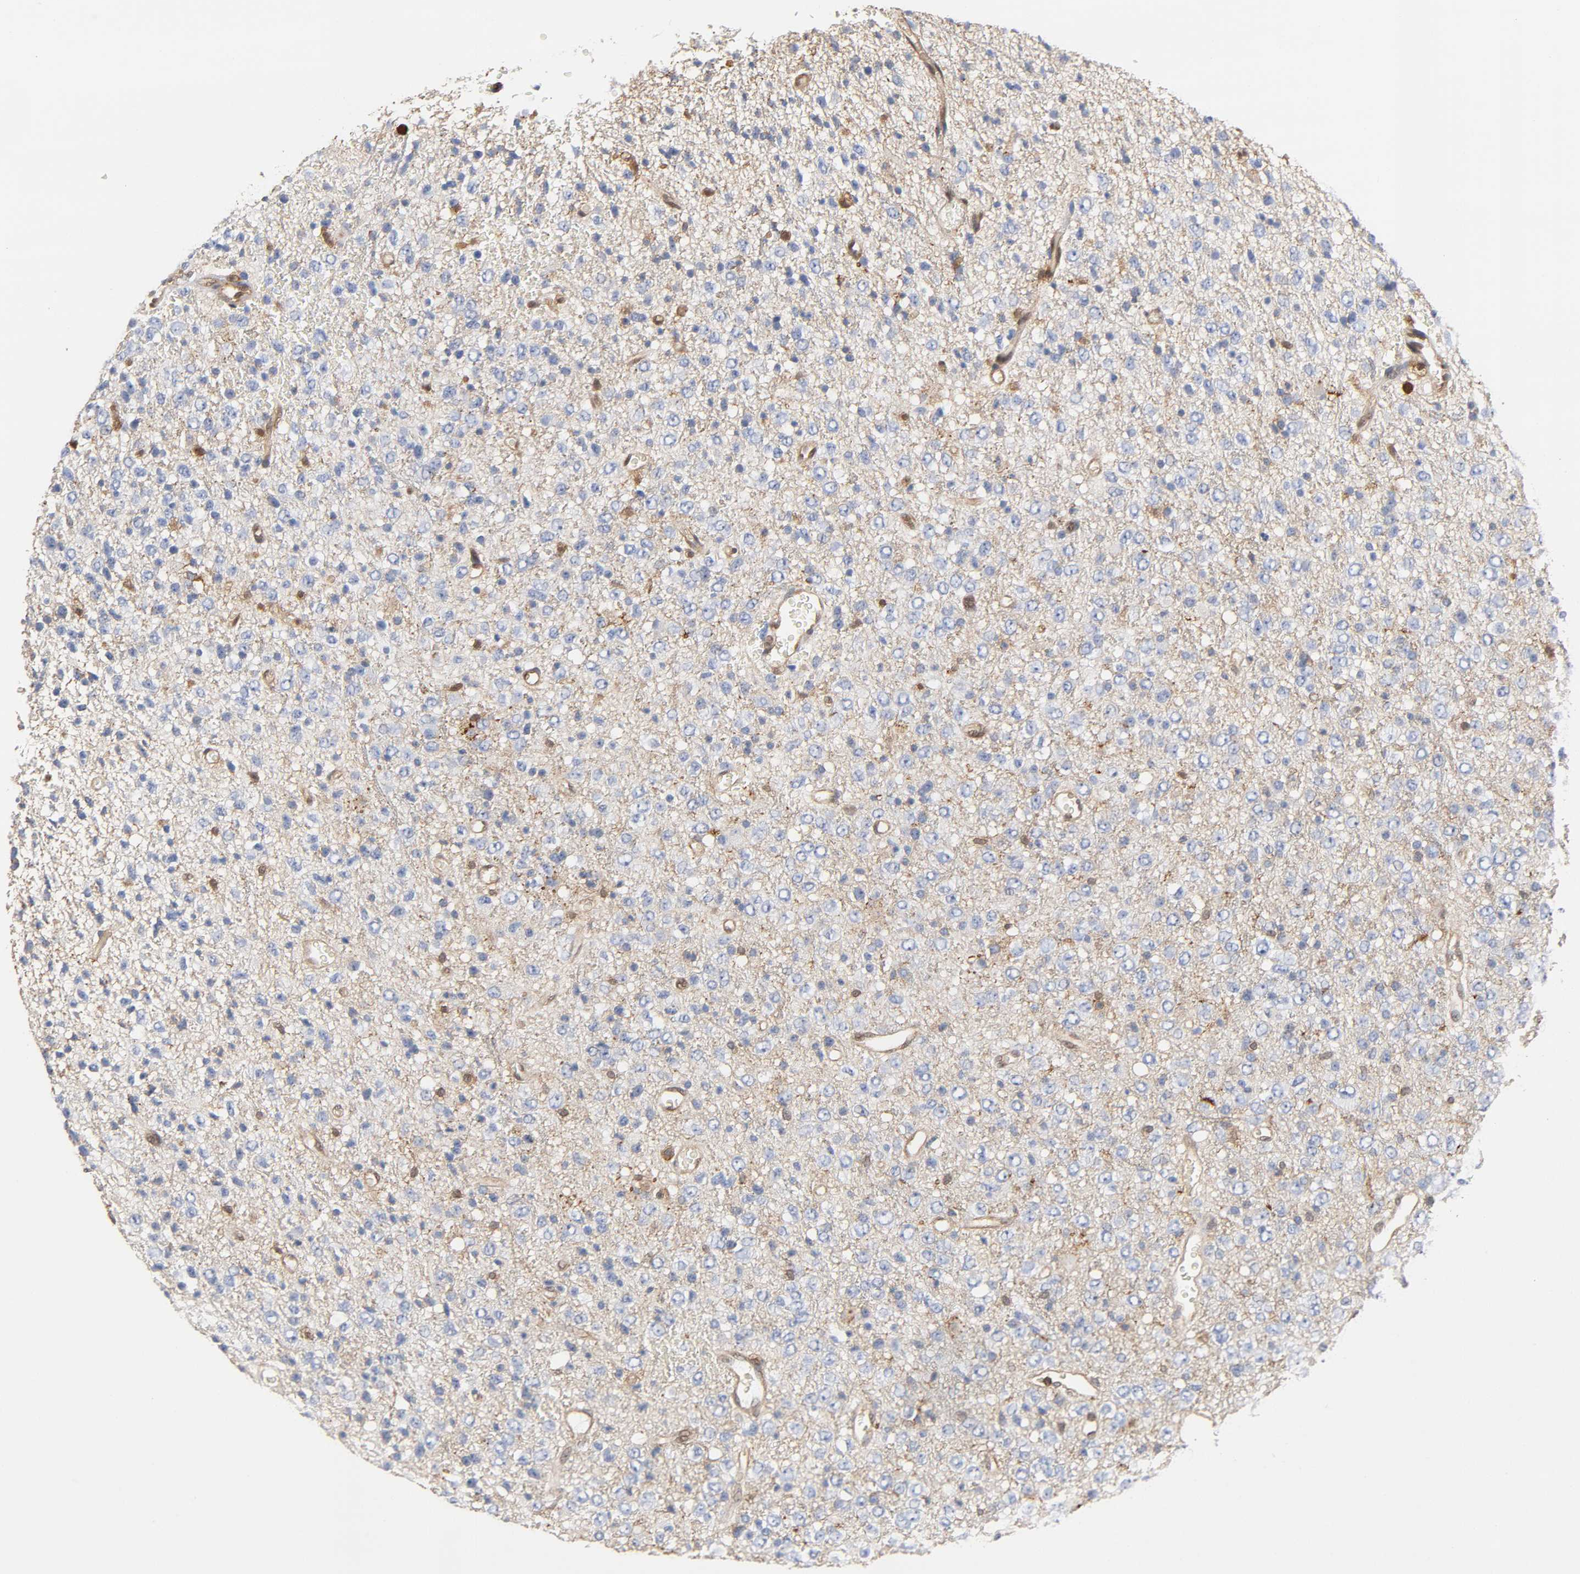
{"staining": {"intensity": "moderate", "quantity": "<25%", "location": "cytoplasmic/membranous"}, "tissue": "glioma", "cell_type": "Tumor cells", "image_type": "cancer", "snomed": [{"axis": "morphology", "description": "Glioma, malignant, High grade"}, {"axis": "topography", "description": "pancreas cauda"}], "caption": "Immunohistochemical staining of glioma exhibits low levels of moderate cytoplasmic/membranous expression in approximately <25% of tumor cells.", "gene": "ANXA11", "patient": {"sex": "male", "age": 60}}